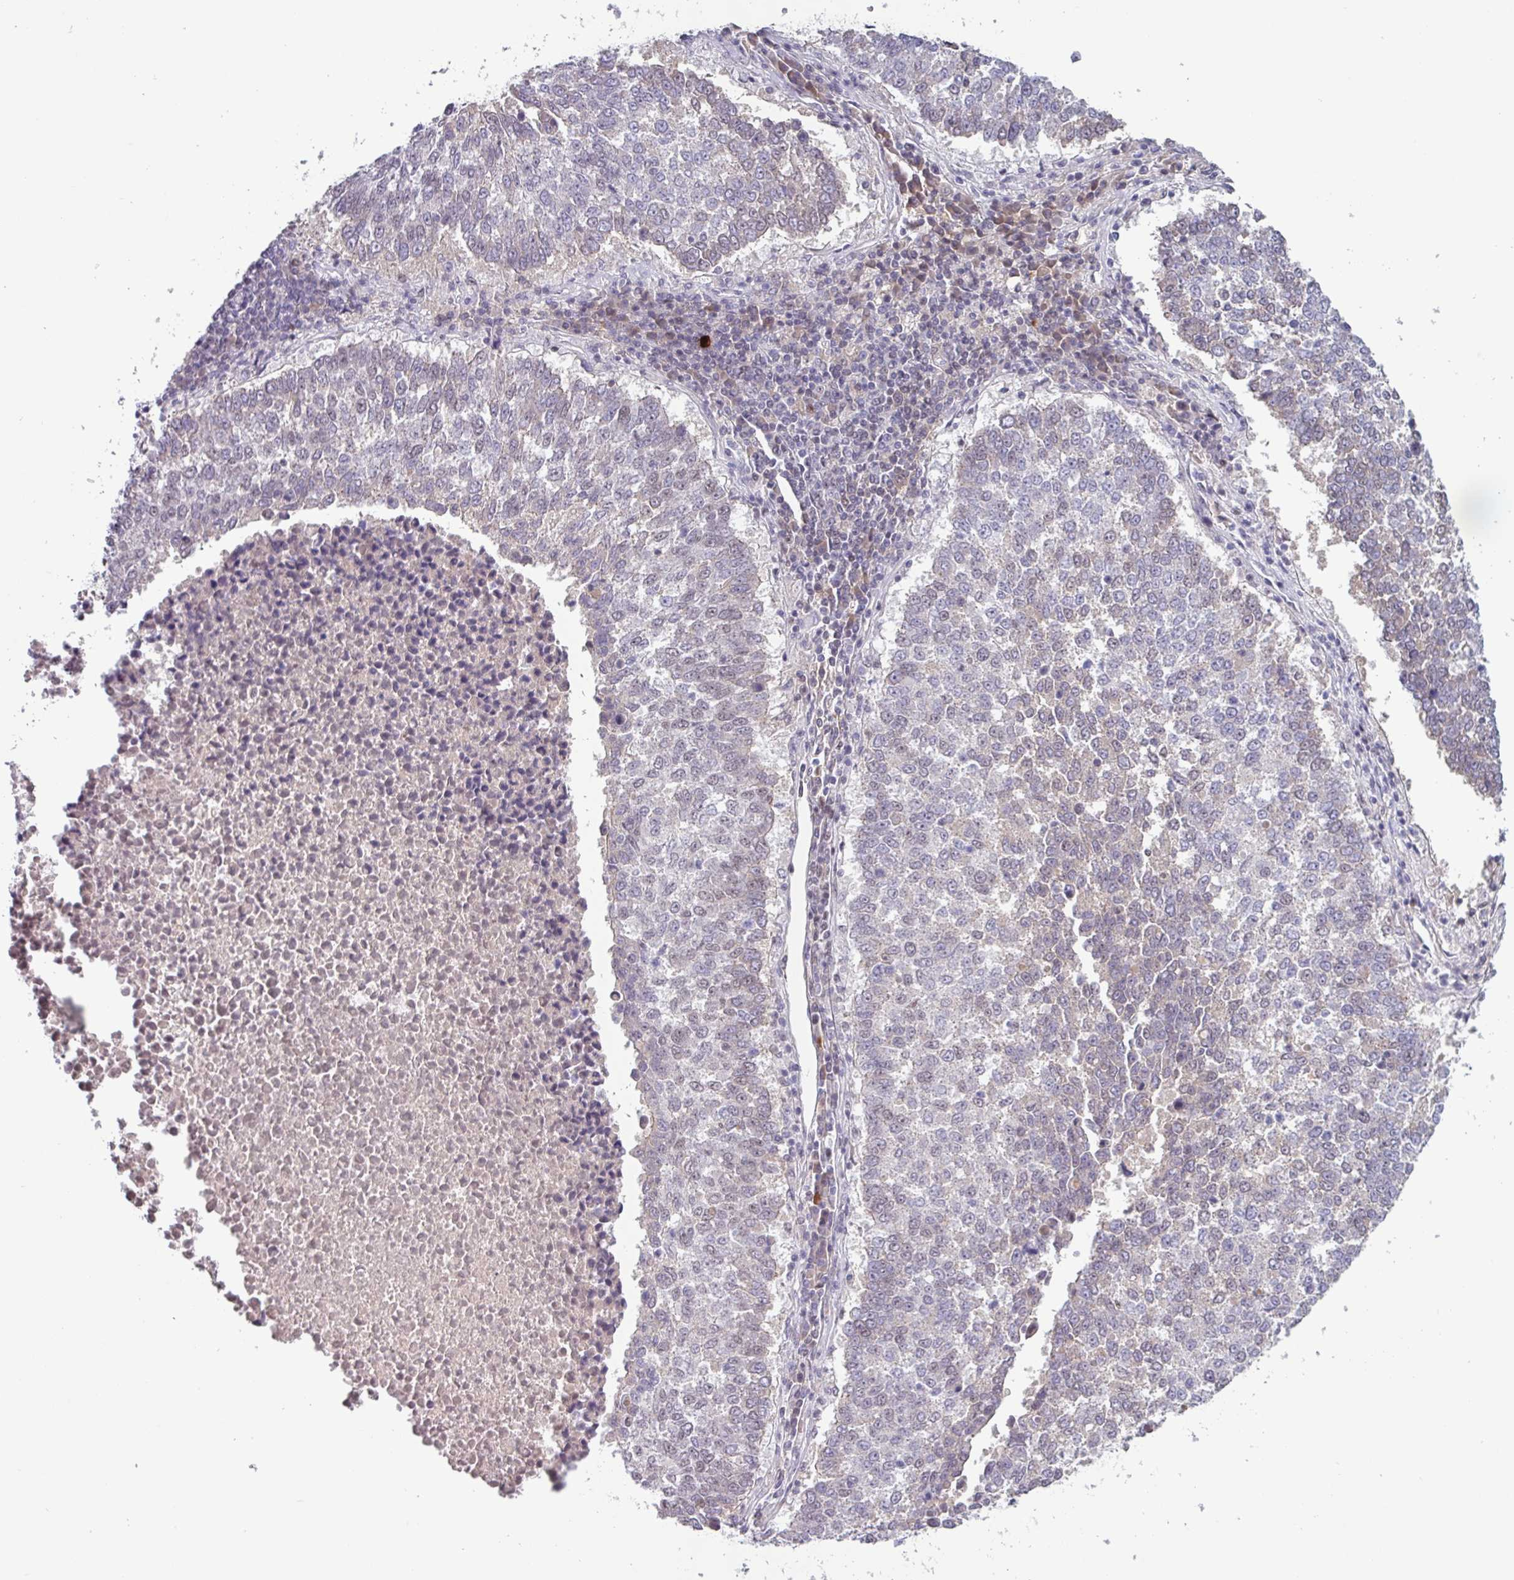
{"staining": {"intensity": "weak", "quantity": "25%-75%", "location": "cytoplasmic/membranous"}, "tissue": "lung cancer", "cell_type": "Tumor cells", "image_type": "cancer", "snomed": [{"axis": "morphology", "description": "Squamous cell carcinoma, NOS"}, {"axis": "topography", "description": "Lung"}], "caption": "Human lung cancer stained for a protein (brown) displays weak cytoplasmic/membranous positive staining in about 25%-75% of tumor cells.", "gene": "ZNF575", "patient": {"sex": "male", "age": 73}}